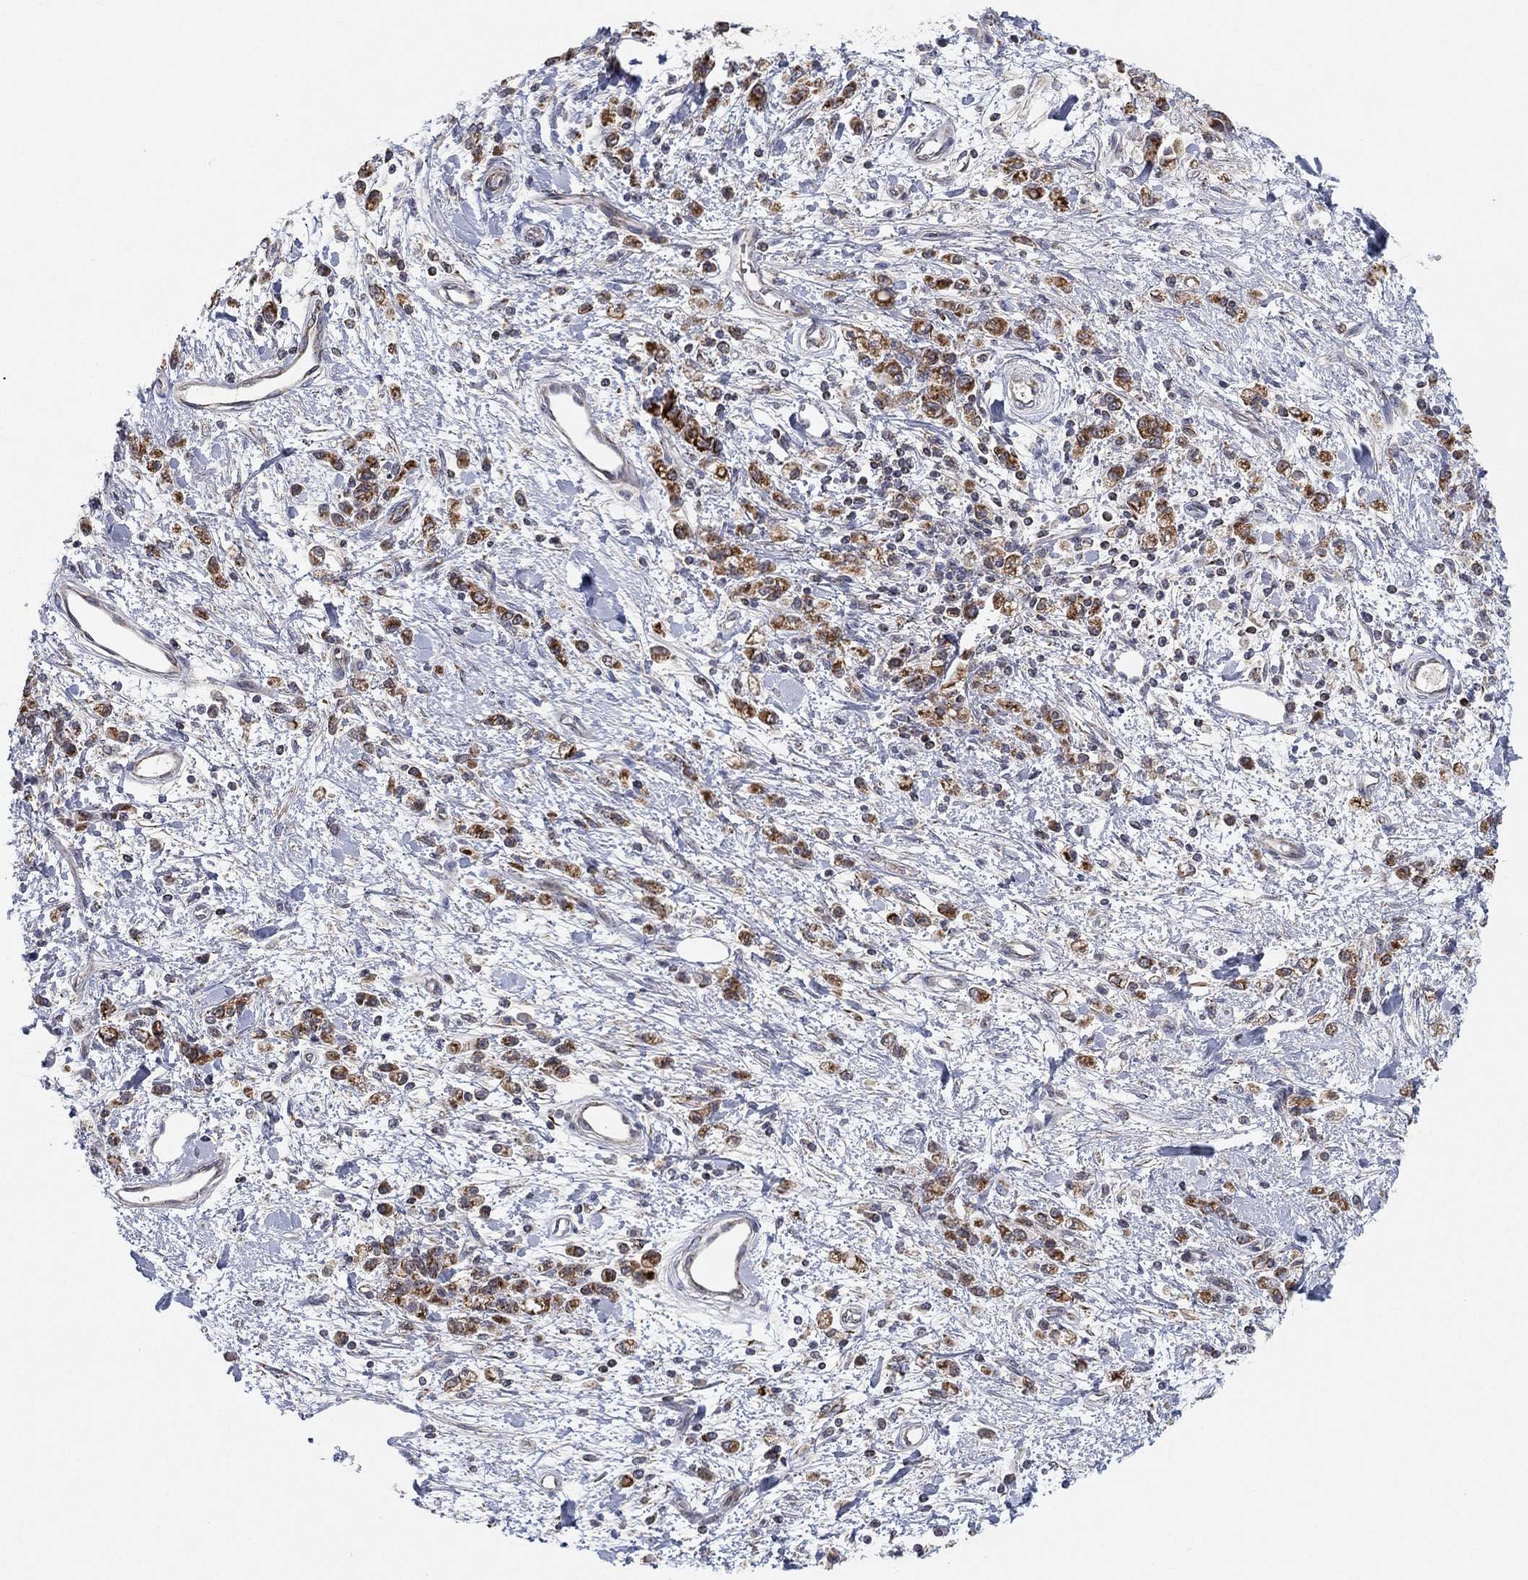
{"staining": {"intensity": "moderate", "quantity": "25%-75%", "location": "cytoplasmic/membranous"}, "tissue": "stomach cancer", "cell_type": "Tumor cells", "image_type": "cancer", "snomed": [{"axis": "morphology", "description": "Adenocarcinoma, NOS"}, {"axis": "topography", "description": "Stomach"}], "caption": "Approximately 25%-75% of tumor cells in stomach cancer reveal moderate cytoplasmic/membranous protein staining as visualized by brown immunohistochemical staining.", "gene": "PSMG4", "patient": {"sex": "male", "age": 77}}